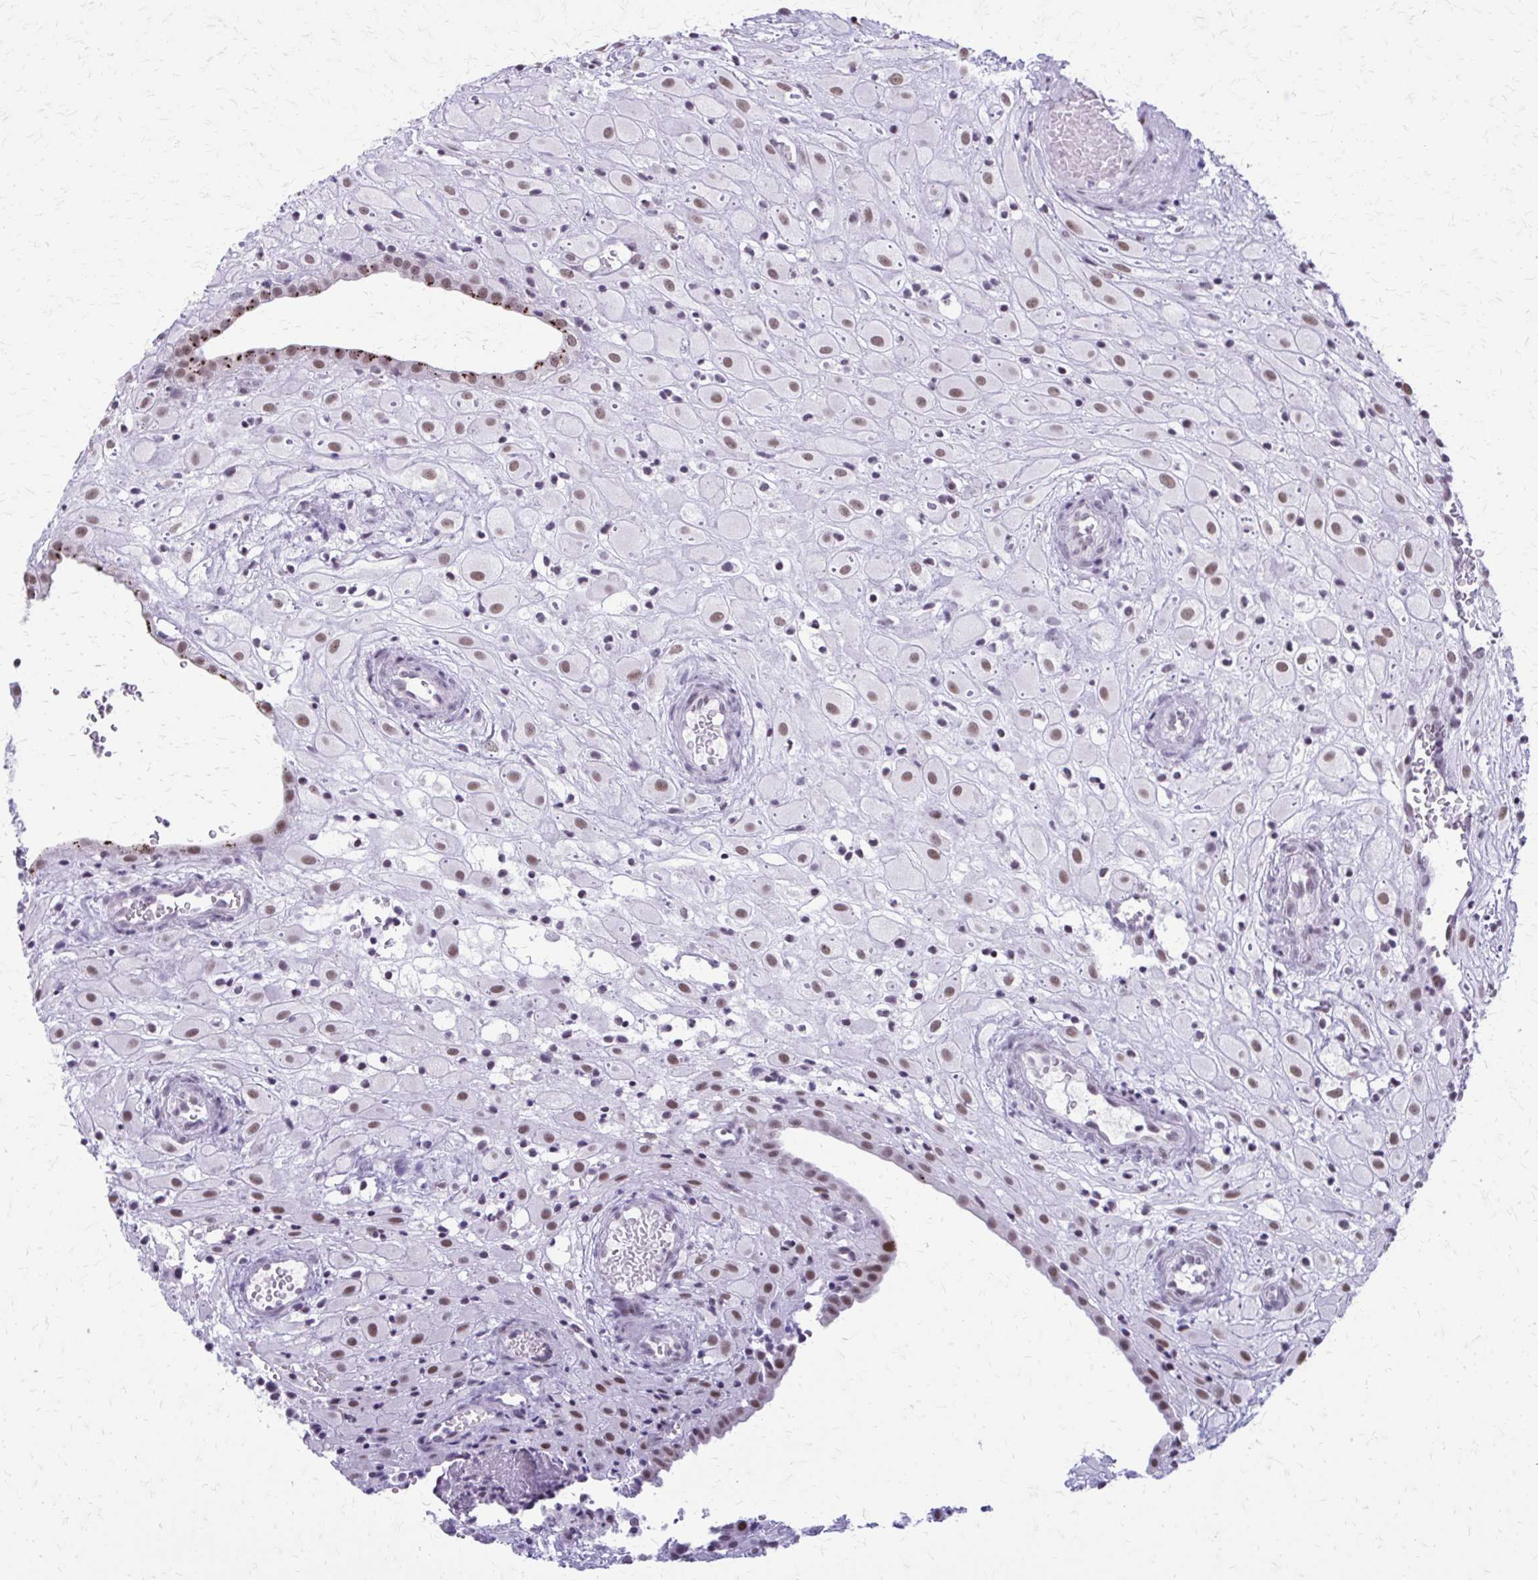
{"staining": {"intensity": "moderate", "quantity": ">75%", "location": "nuclear"}, "tissue": "placenta", "cell_type": "Decidual cells", "image_type": "normal", "snomed": [{"axis": "morphology", "description": "Normal tissue, NOS"}, {"axis": "topography", "description": "Placenta"}], "caption": "Decidual cells show medium levels of moderate nuclear expression in approximately >75% of cells in normal human placenta. (DAB (3,3'-diaminobenzidine) IHC with brightfield microscopy, high magnification).", "gene": "SS18", "patient": {"sex": "female", "age": 24}}